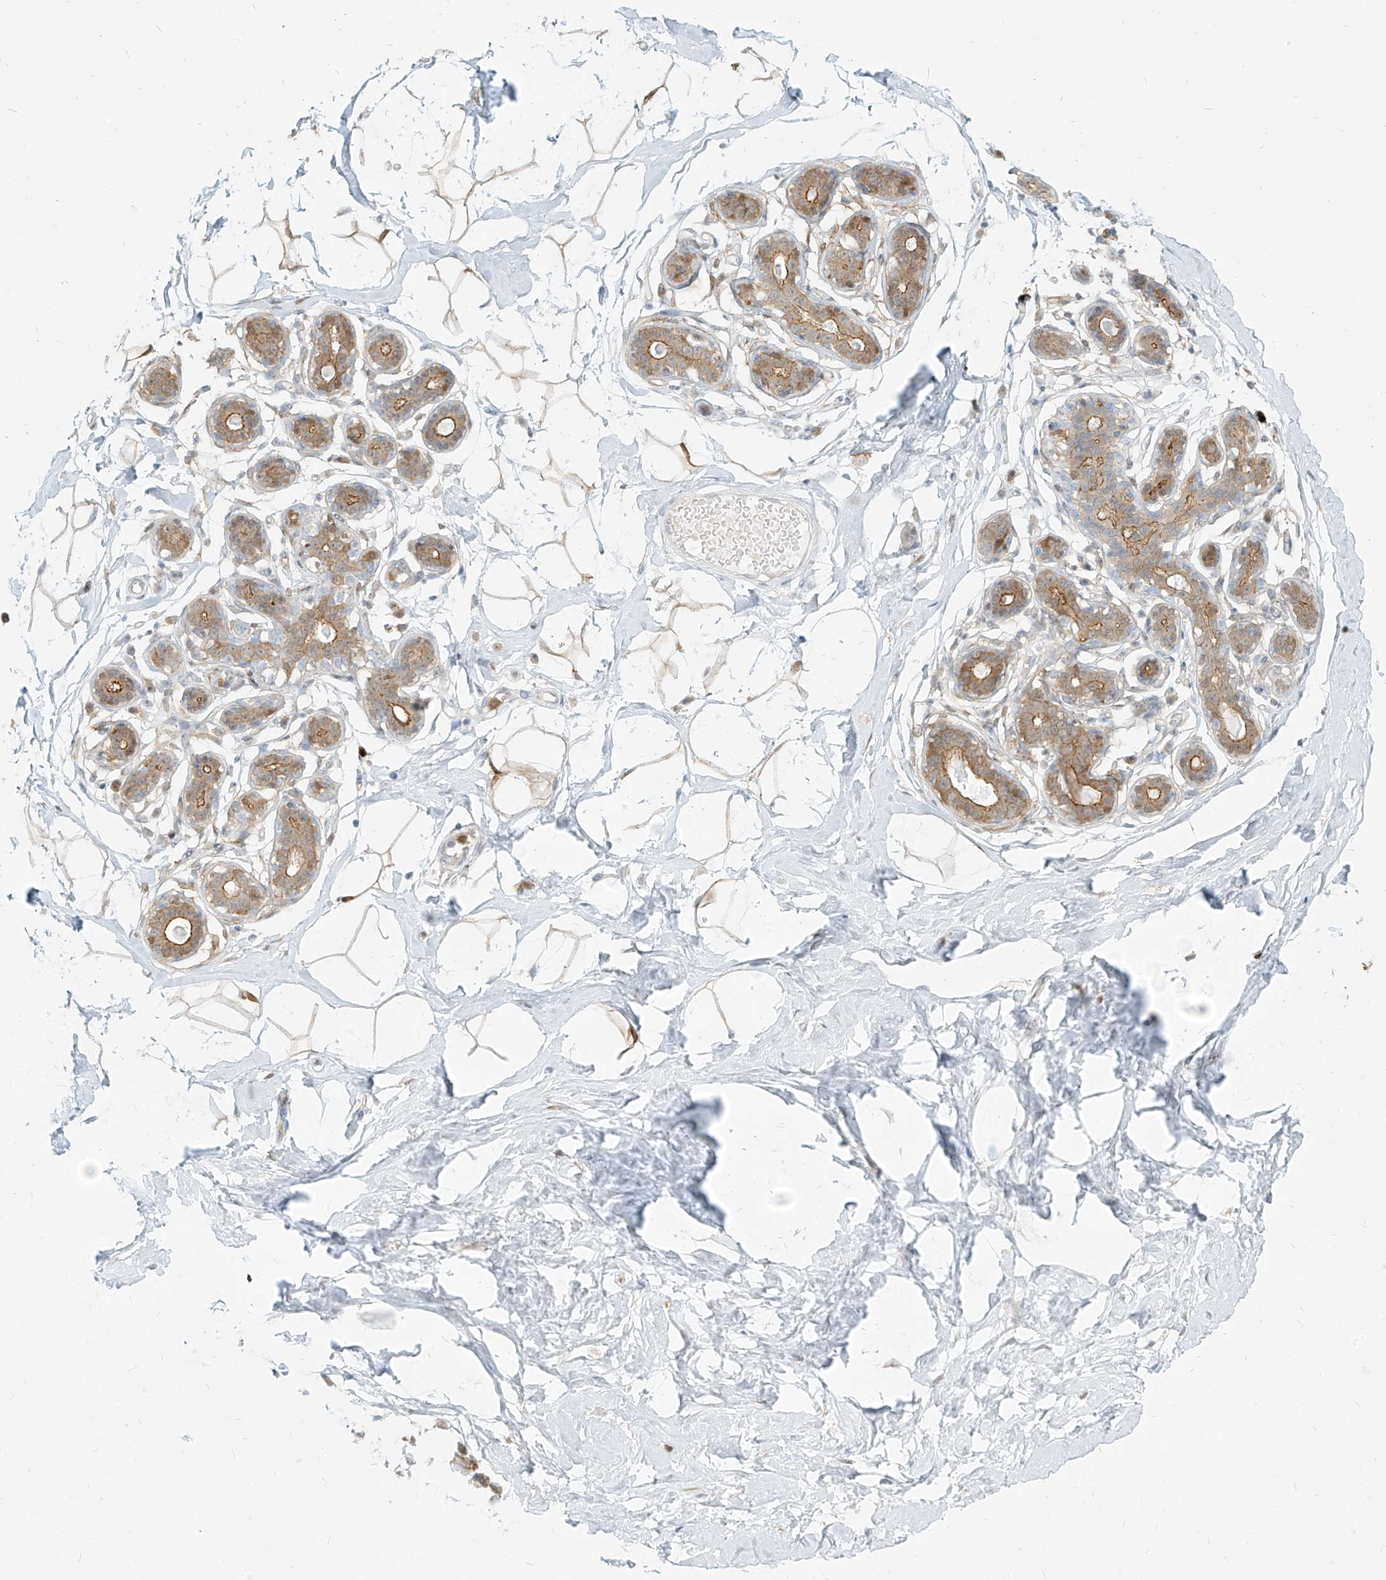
{"staining": {"intensity": "moderate", "quantity": ">75%", "location": "cytoplasmic/membranous"}, "tissue": "breast", "cell_type": "Adipocytes", "image_type": "normal", "snomed": [{"axis": "morphology", "description": "Normal tissue, NOS"}, {"axis": "topography", "description": "Breast"}], "caption": "Moderate cytoplasmic/membranous expression is identified in about >75% of adipocytes in unremarkable breast. The protein is stained brown, and the nuclei are stained in blue (DAB (3,3'-diaminobenzidine) IHC with brightfield microscopy, high magnification).", "gene": "PGD", "patient": {"sex": "female", "age": 23}}